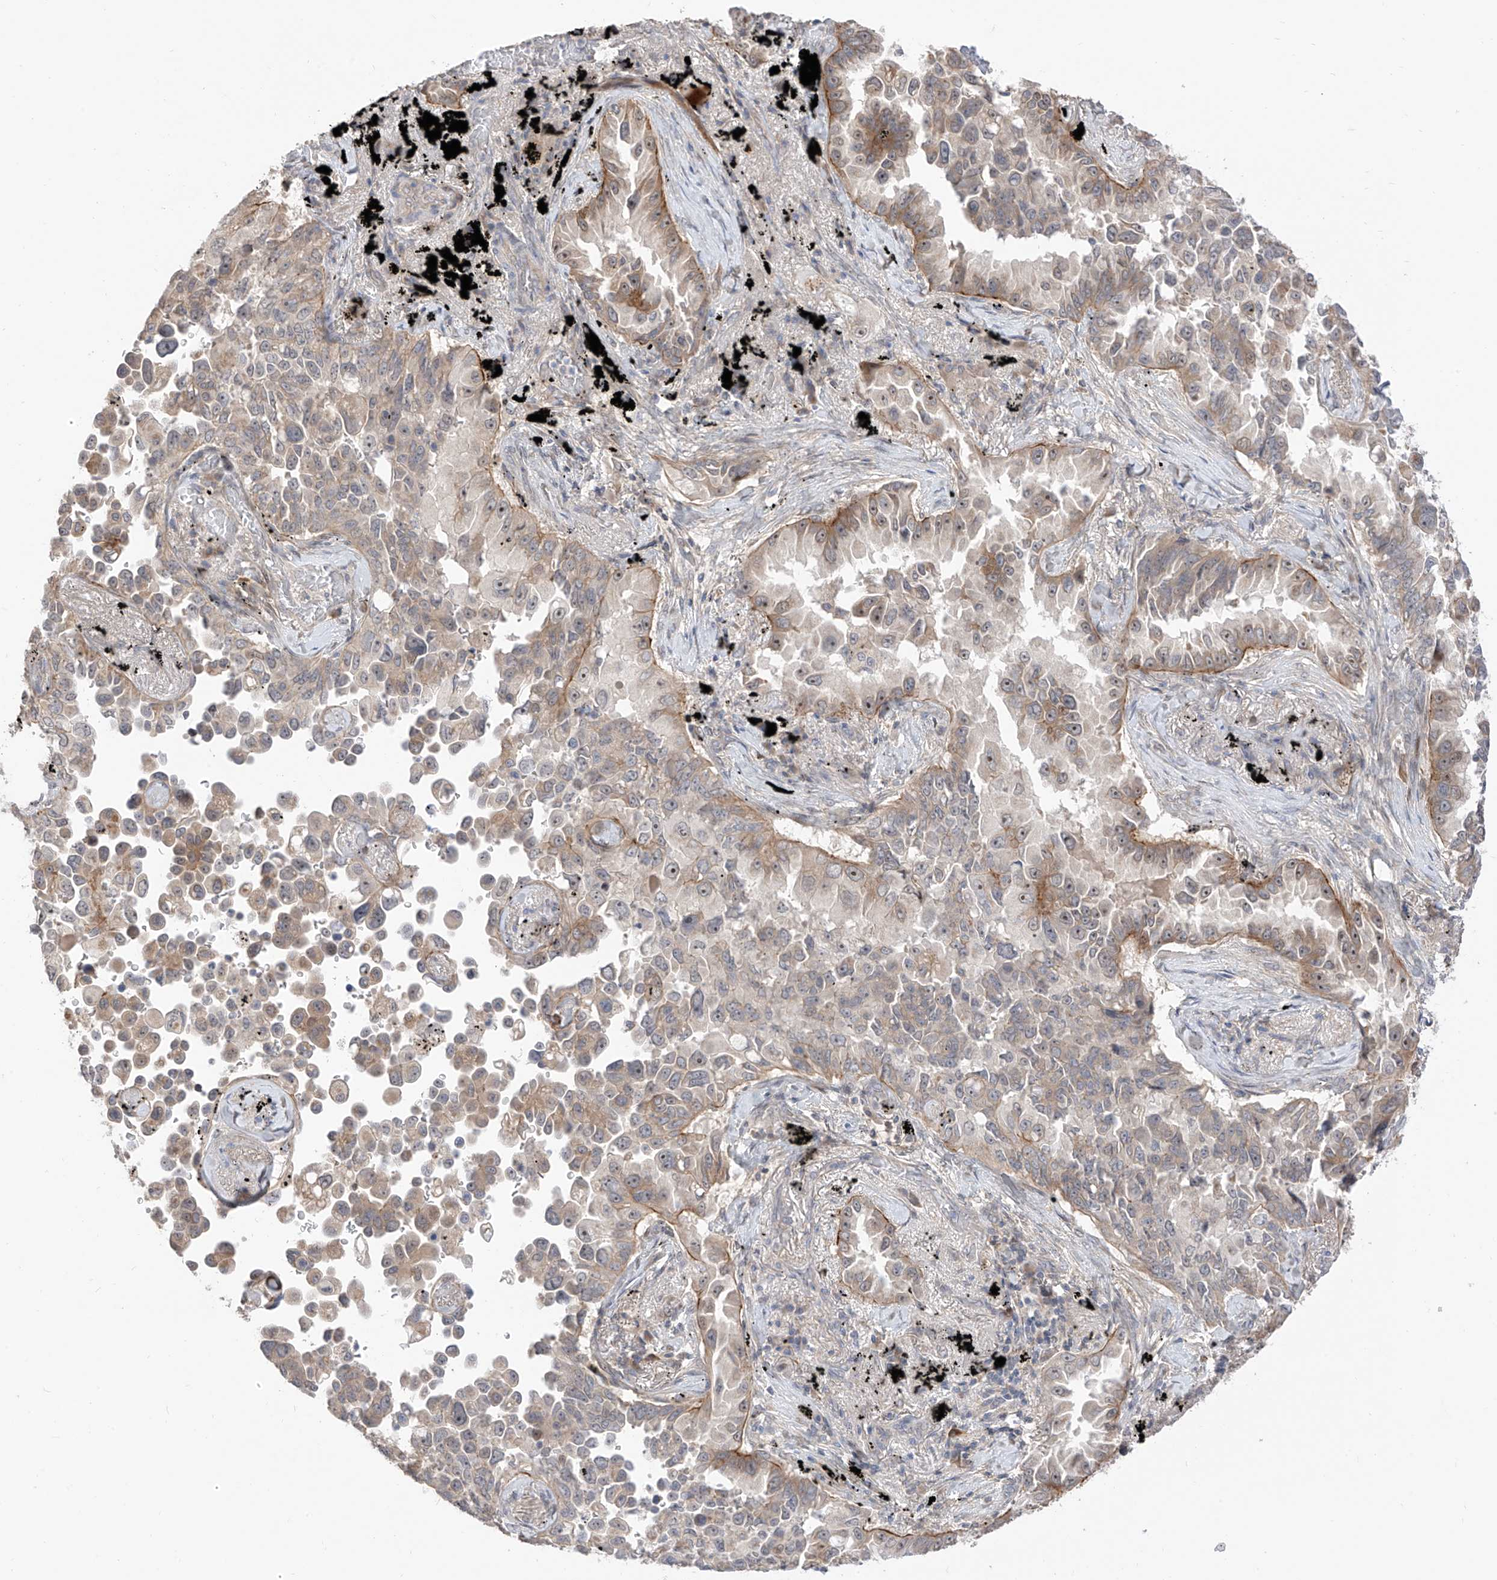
{"staining": {"intensity": "moderate", "quantity": "<25%", "location": "cytoplasmic/membranous,nuclear"}, "tissue": "lung cancer", "cell_type": "Tumor cells", "image_type": "cancer", "snomed": [{"axis": "morphology", "description": "Adenocarcinoma, NOS"}, {"axis": "topography", "description": "Lung"}], "caption": "Immunohistochemistry (IHC) (DAB (3,3'-diaminobenzidine)) staining of lung cancer exhibits moderate cytoplasmic/membranous and nuclear protein staining in approximately <25% of tumor cells. Nuclei are stained in blue.", "gene": "LATS1", "patient": {"sex": "female", "age": 67}}